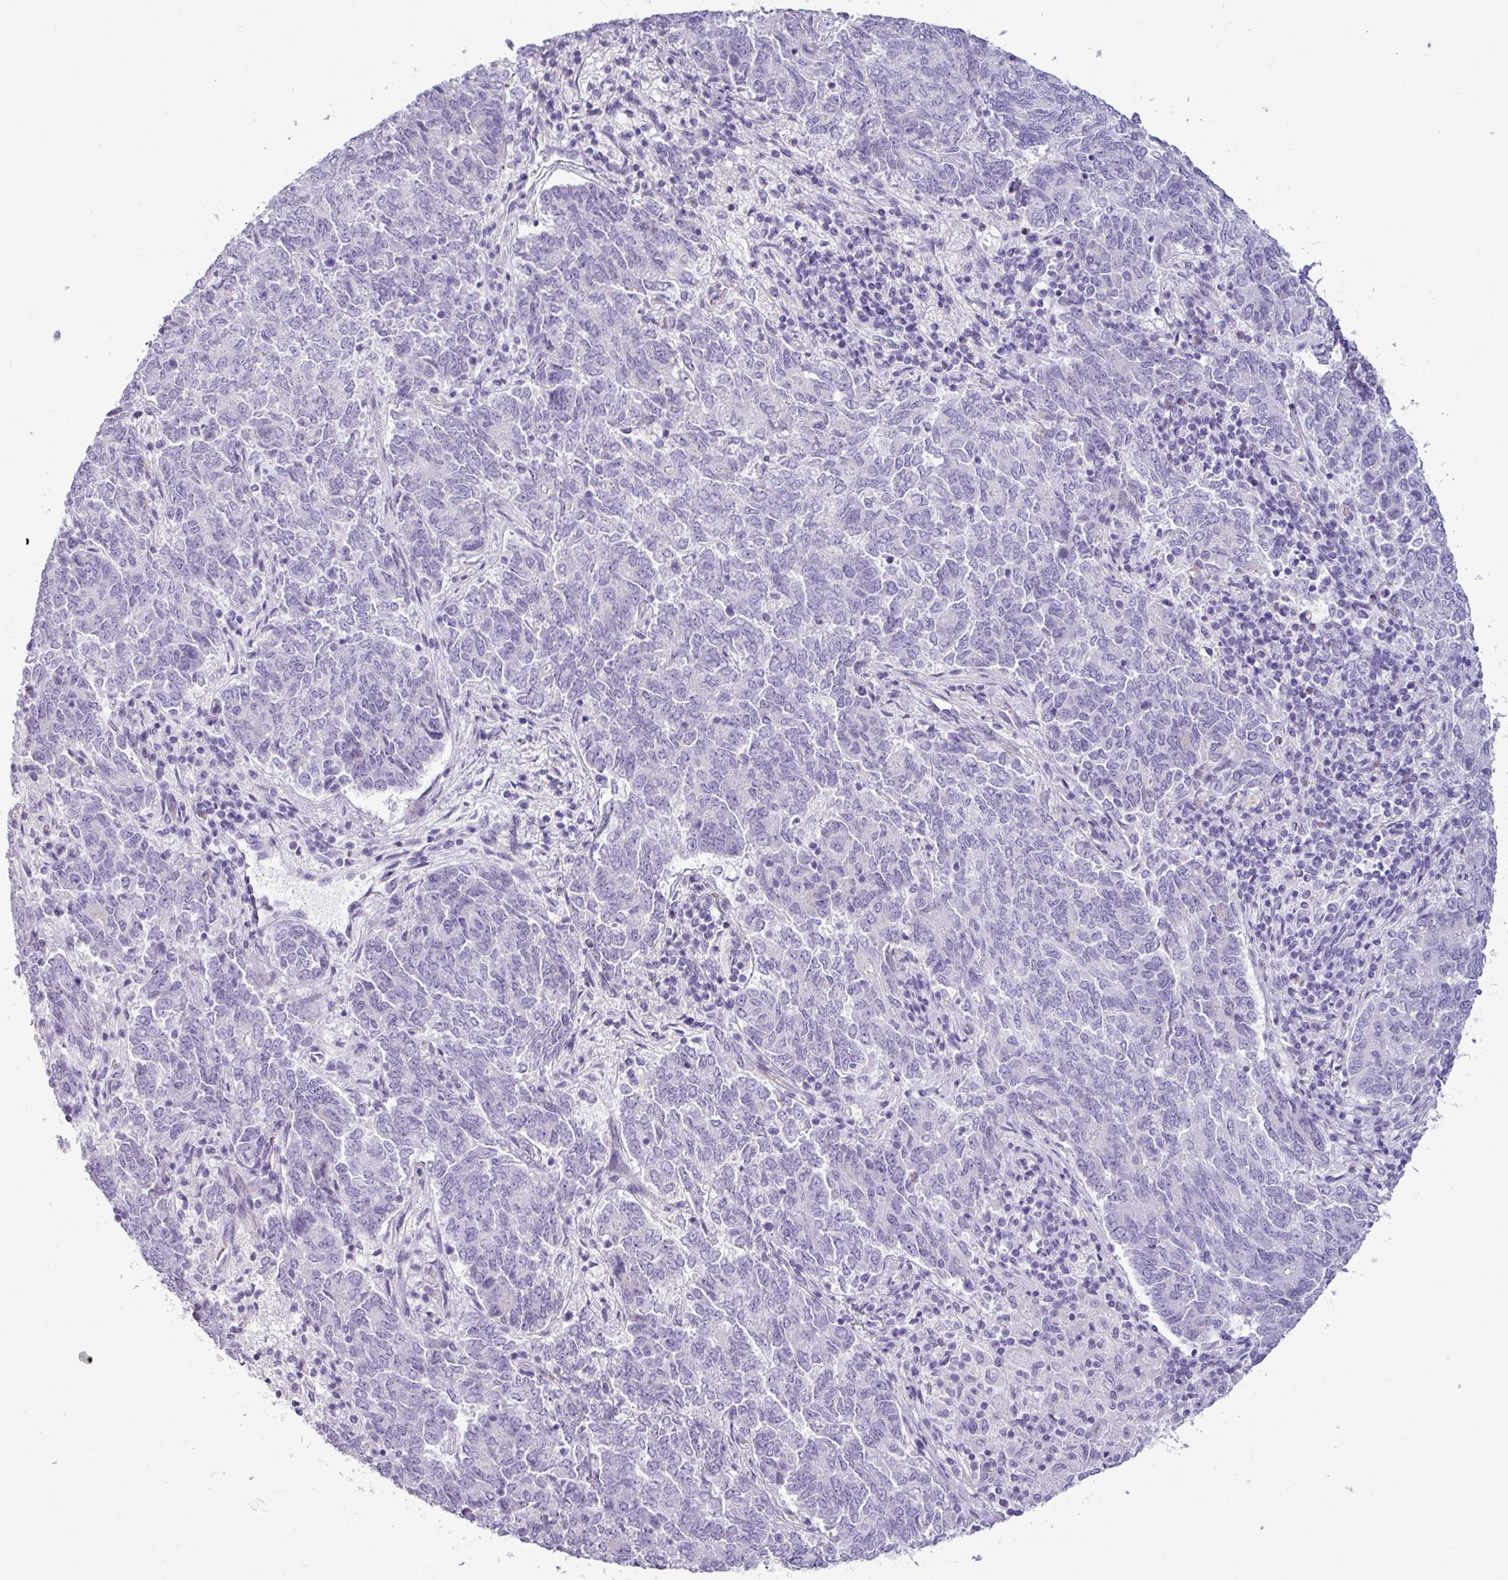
{"staining": {"intensity": "negative", "quantity": "none", "location": "none"}, "tissue": "endometrial cancer", "cell_type": "Tumor cells", "image_type": "cancer", "snomed": [{"axis": "morphology", "description": "Adenocarcinoma, NOS"}, {"axis": "topography", "description": "Endometrium"}], "caption": "High power microscopy micrograph of an immunohistochemistry histopathology image of endometrial cancer, revealing no significant staining in tumor cells. (Brightfield microscopy of DAB immunohistochemistry (IHC) at high magnification).", "gene": "VCX2", "patient": {"sex": "female", "age": 80}}